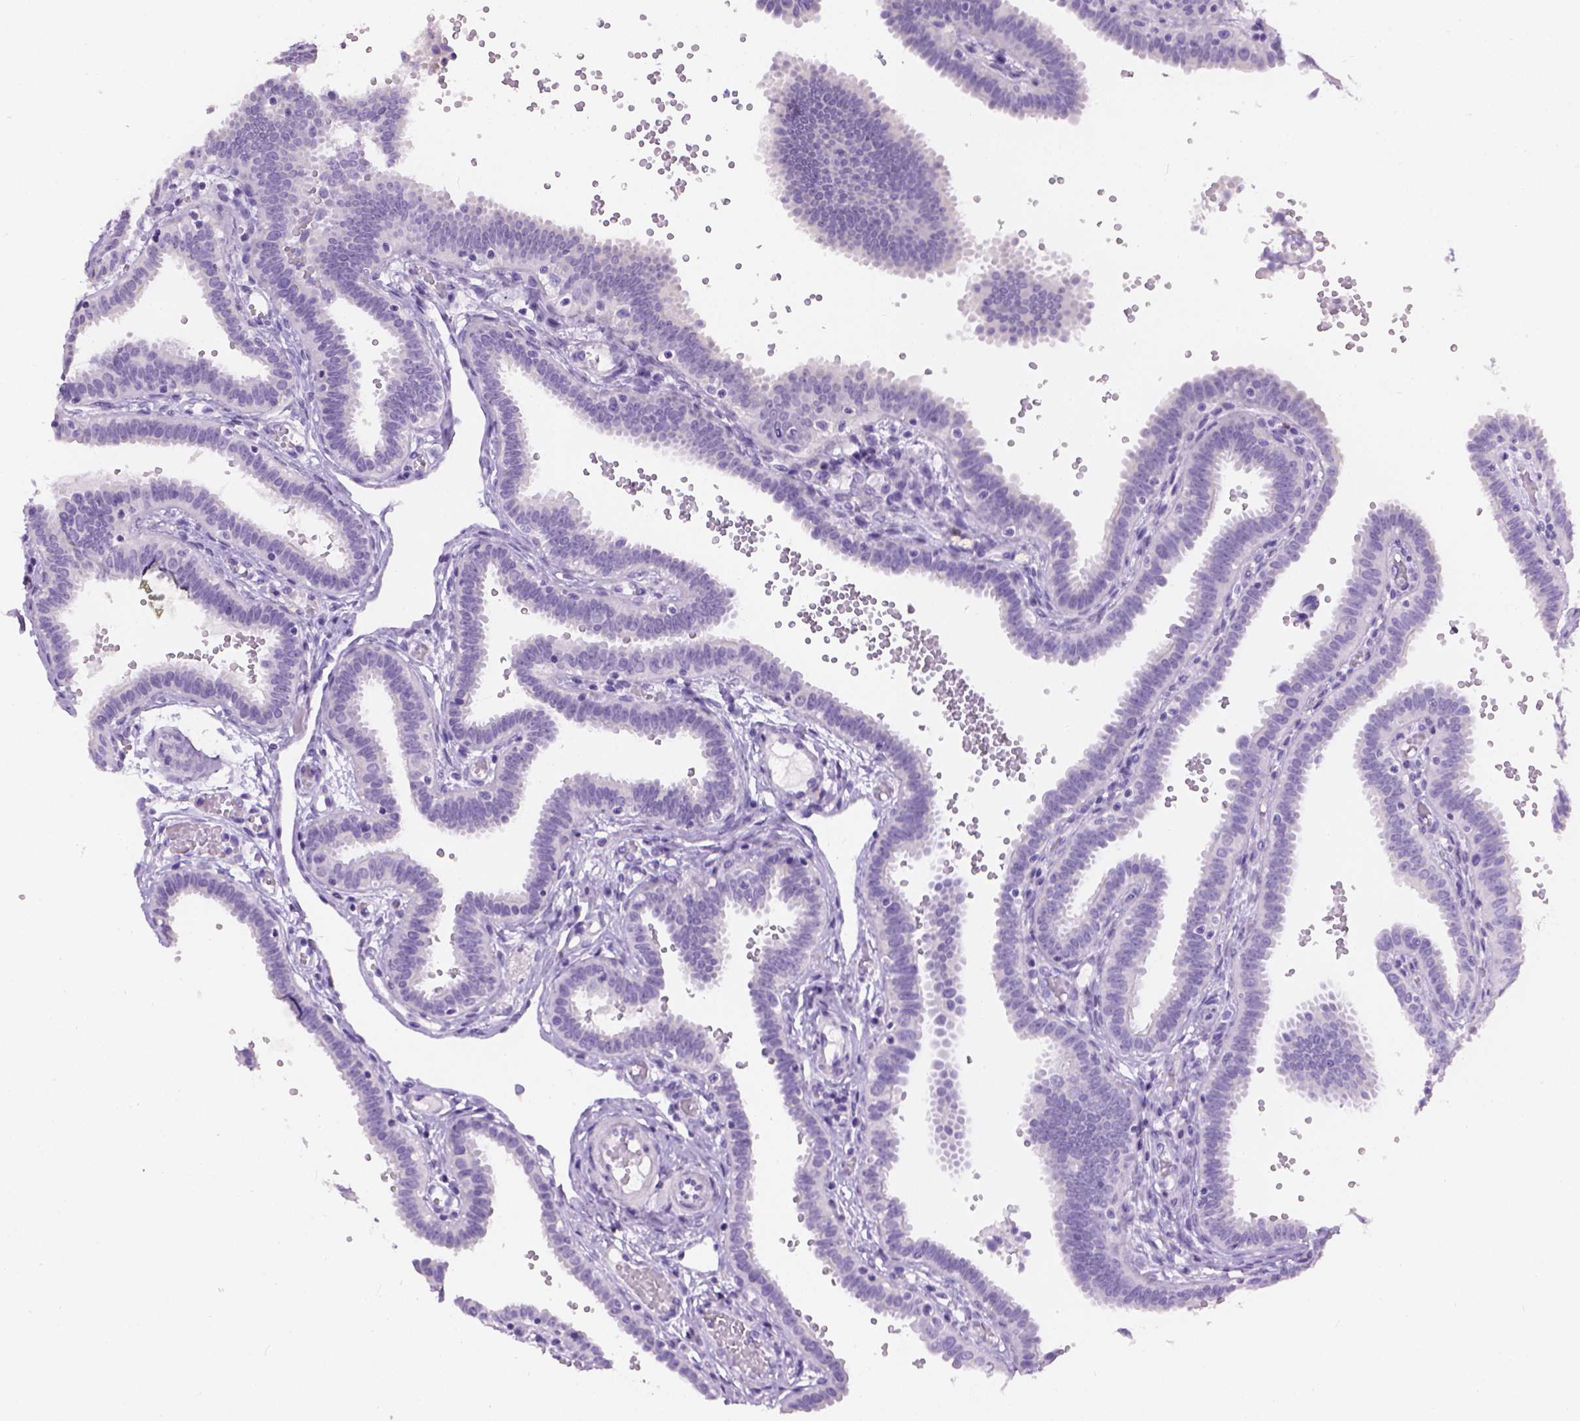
{"staining": {"intensity": "negative", "quantity": "none", "location": "none"}, "tissue": "fallopian tube", "cell_type": "Glandular cells", "image_type": "normal", "snomed": [{"axis": "morphology", "description": "Normal tissue, NOS"}, {"axis": "topography", "description": "Fallopian tube"}], "caption": "This is an immunohistochemistry (IHC) micrograph of unremarkable human fallopian tube. There is no staining in glandular cells.", "gene": "TMEM38A", "patient": {"sex": "female", "age": 37}}